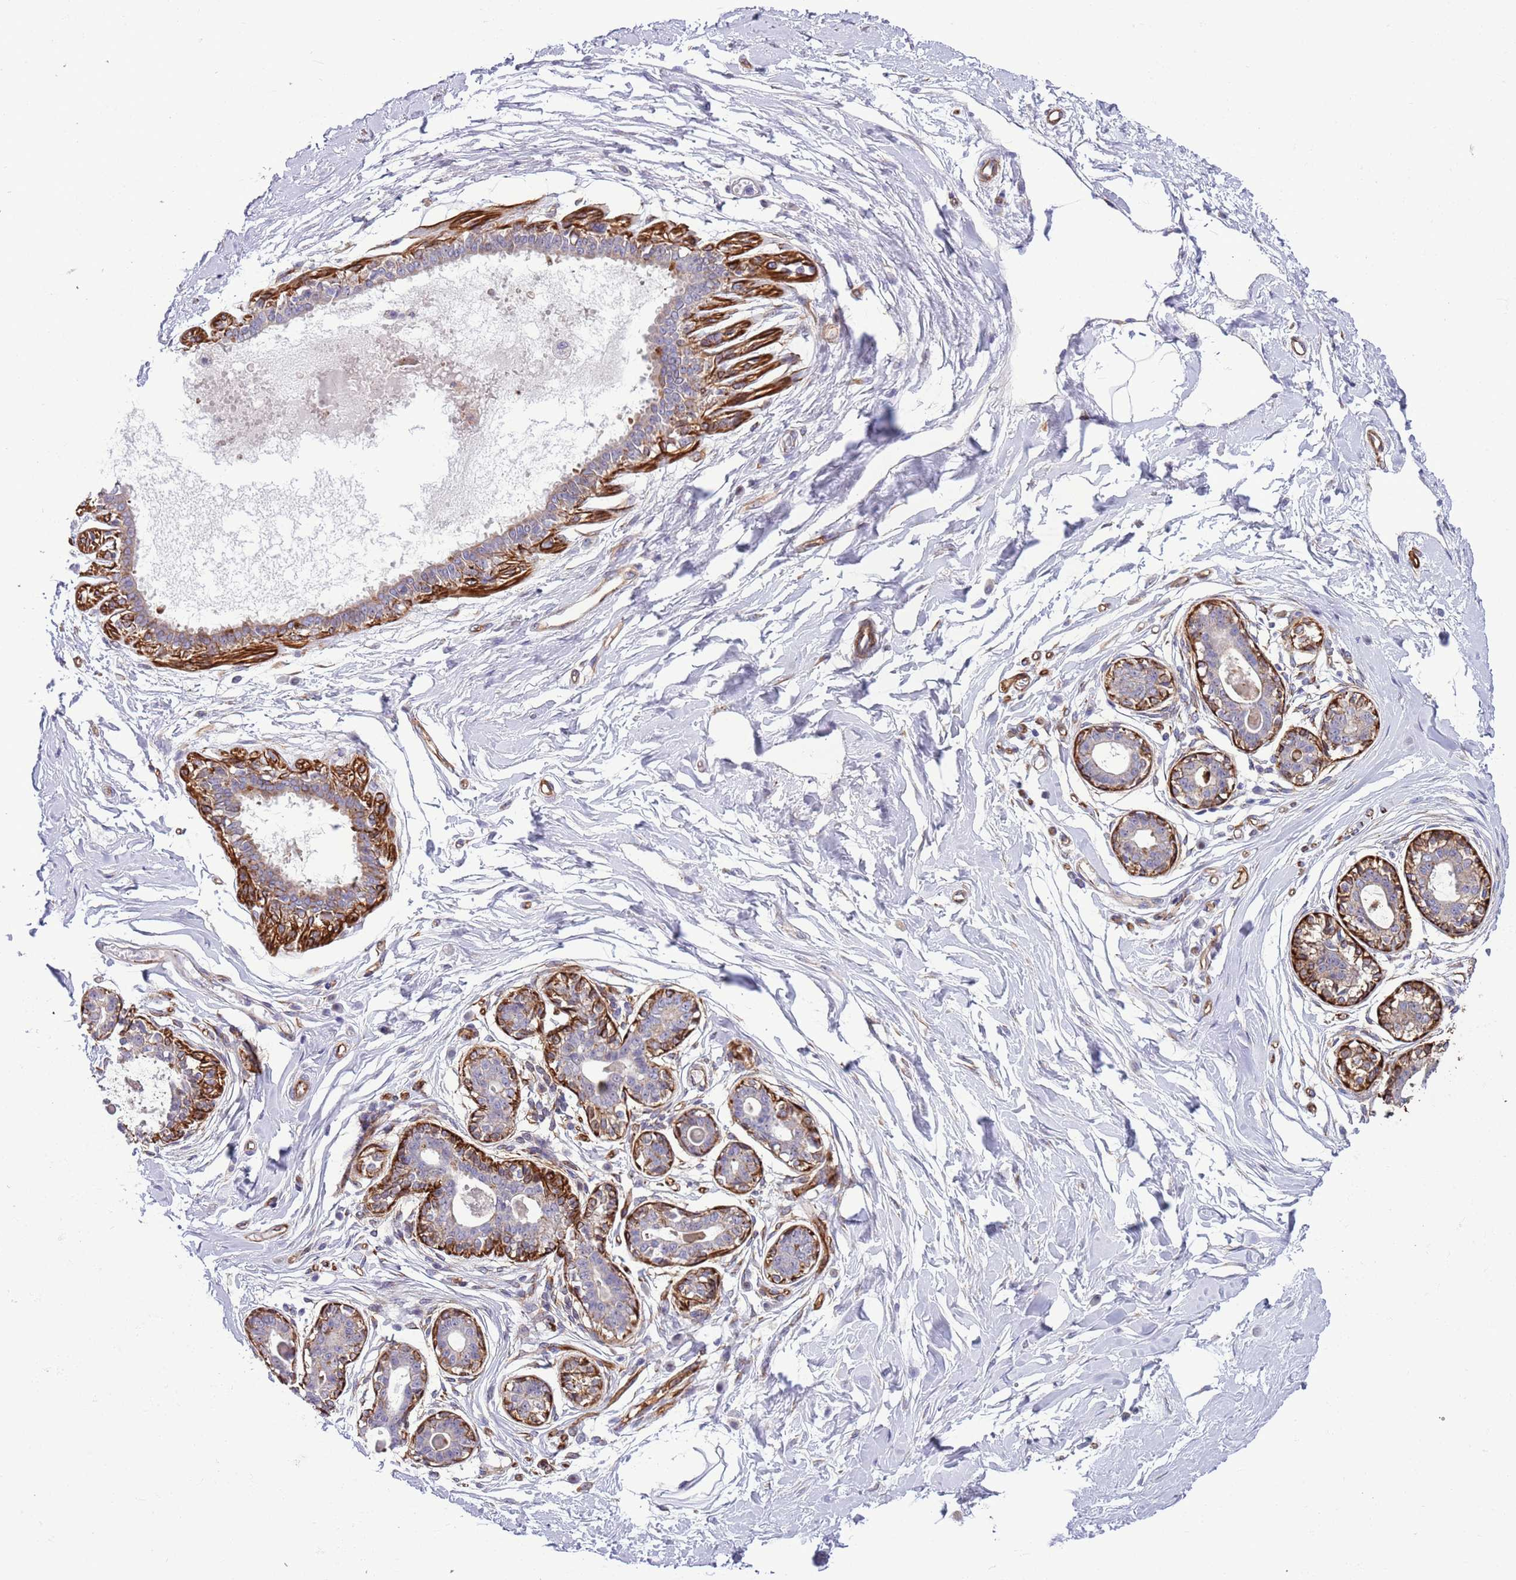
{"staining": {"intensity": "negative", "quantity": "none", "location": "none"}, "tissue": "breast", "cell_type": "Adipocytes", "image_type": "normal", "snomed": [{"axis": "morphology", "description": "Normal tissue, NOS"}, {"axis": "topography", "description": "Breast"}], "caption": "Unremarkable breast was stained to show a protein in brown. There is no significant staining in adipocytes. (DAB immunohistochemistry (IHC) visualized using brightfield microscopy, high magnification).", "gene": "GAS2L3", "patient": {"sex": "female", "age": 45}}